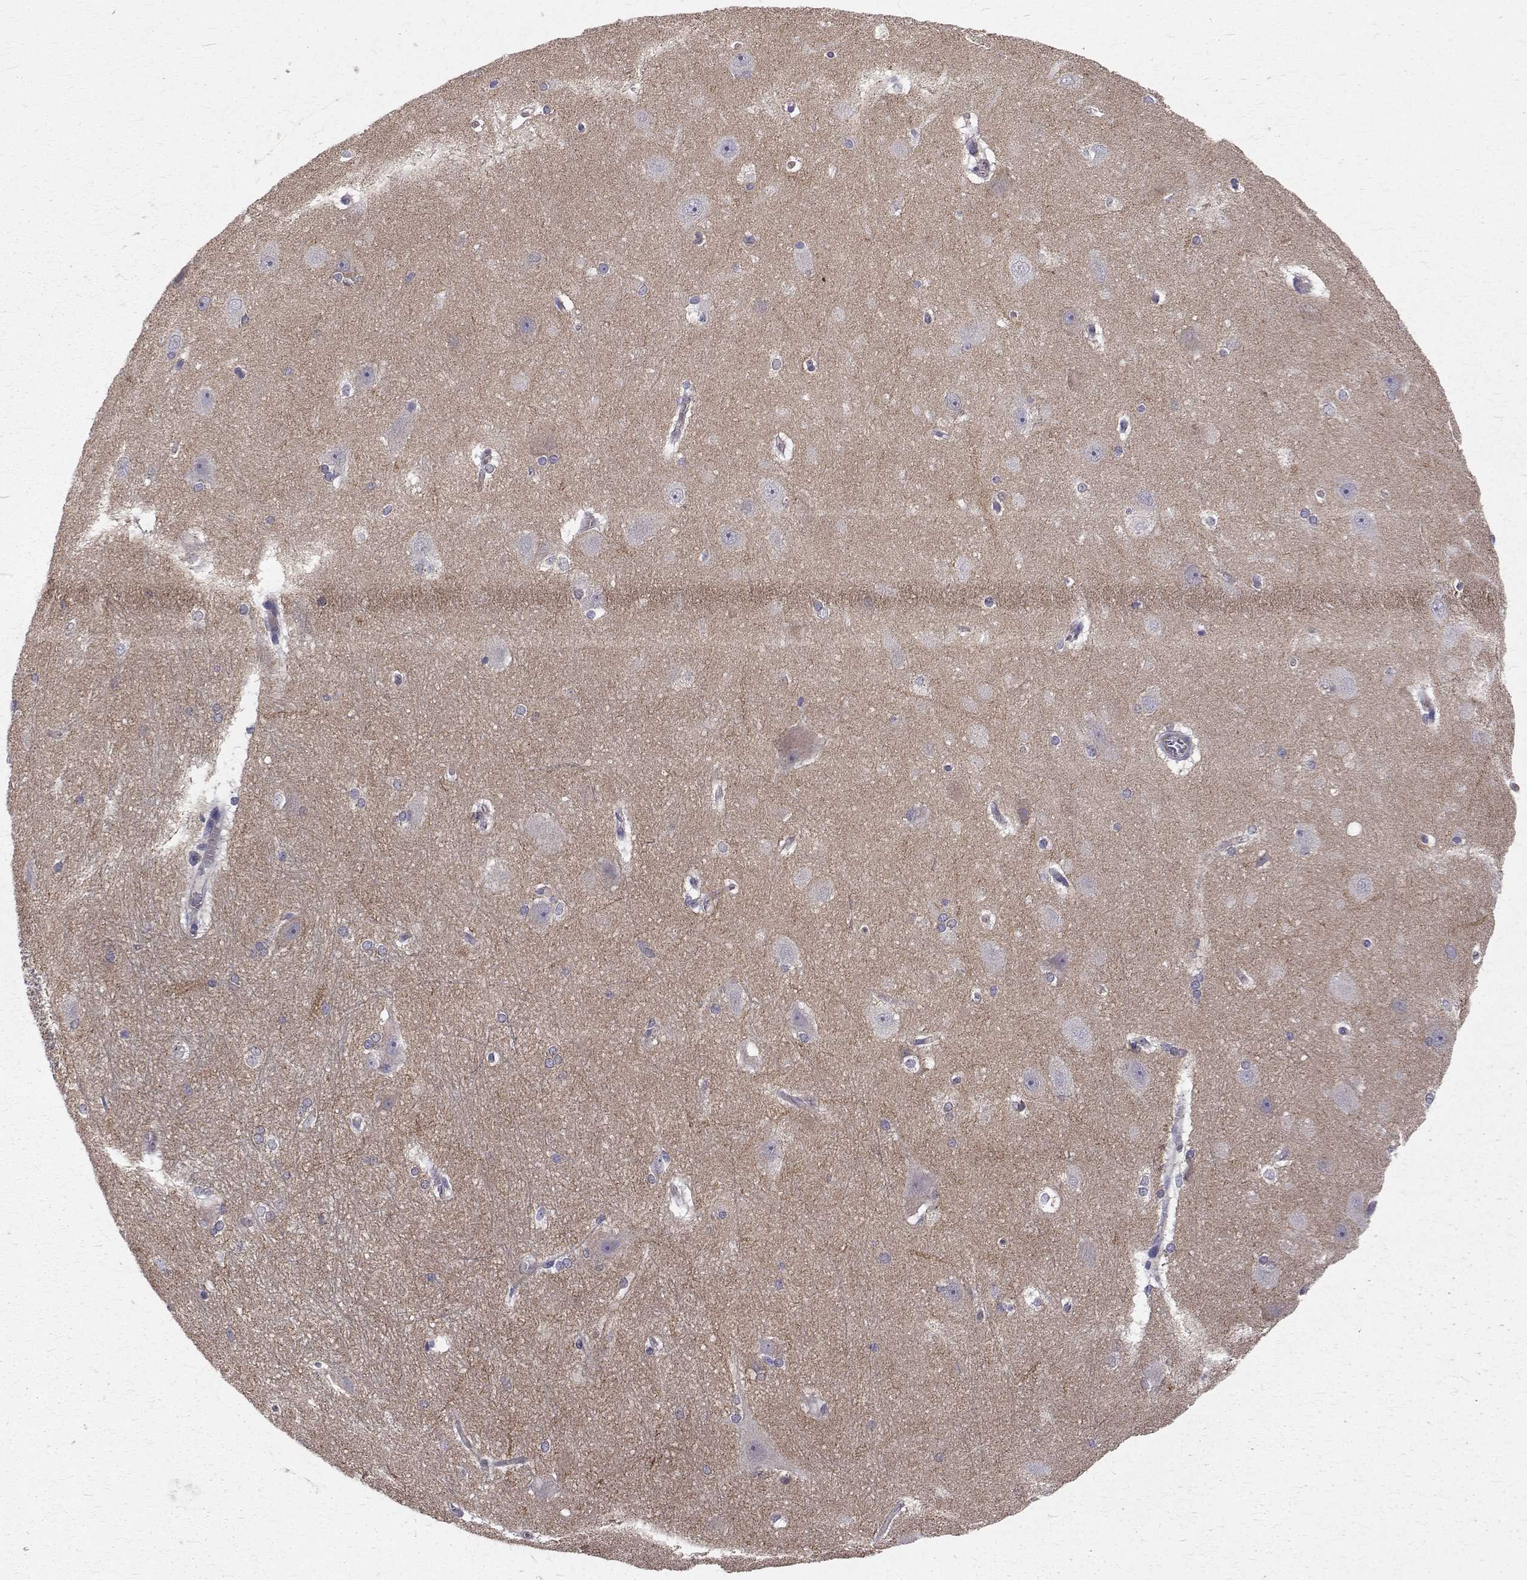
{"staining": {"intensity": "negative", "quantity": "none", "location": "none"}, "tissue": "hippocampus", "cell_type": "Glial cells", "image_type": "normal", "snomed": [{"axis": "morphology", "description": "Normal tissue, NOS"}, {"axis": "topography", "description": "Cerebral cortex"}, {"axis": "topography", "description": "Hippocampus"}], "caption": "The histopathology image displays no significant staining in glial cells of hippocampus.", "gene": "ARFGAP1", "patient": {"sex": "female", "age": 19}}